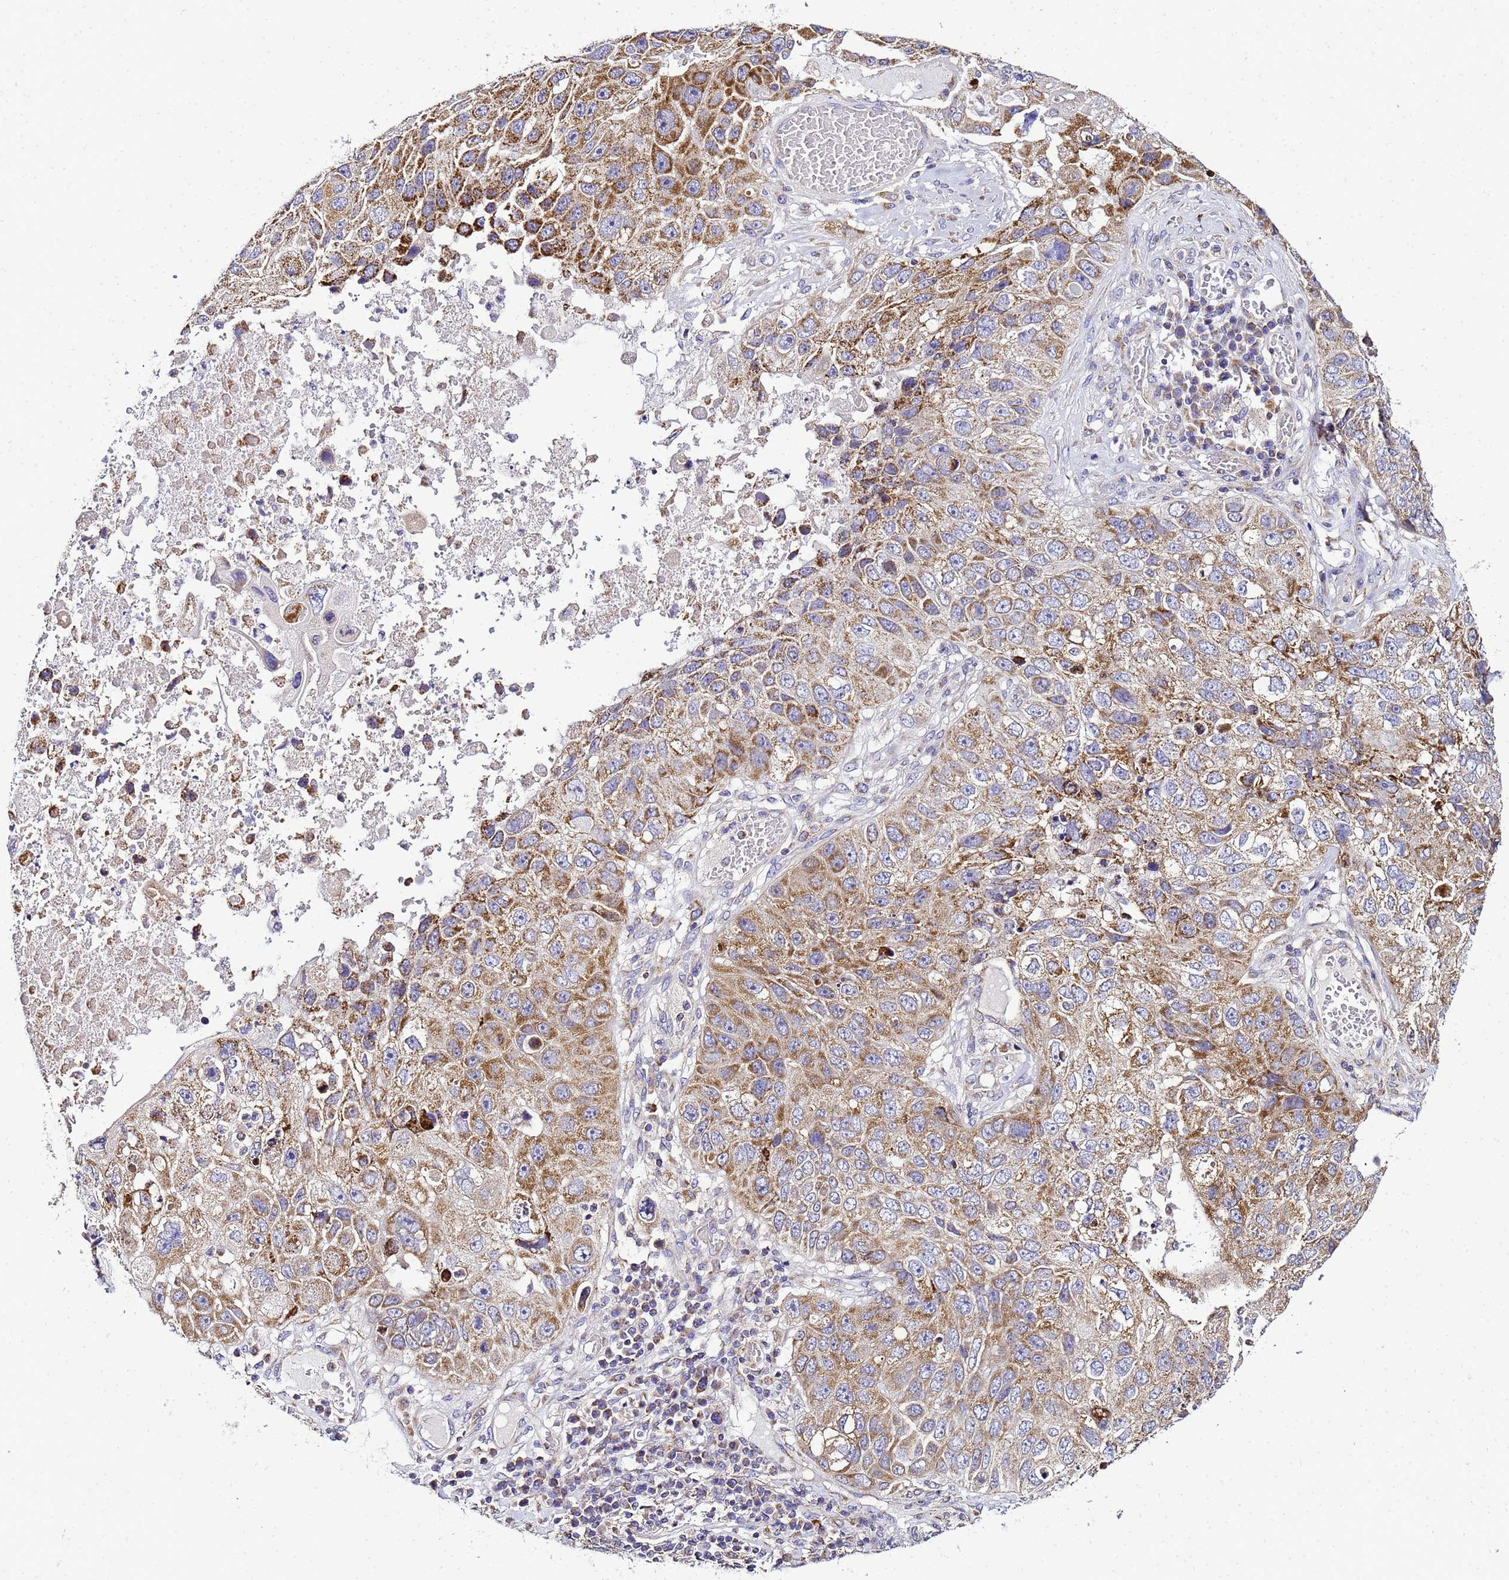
{"staining": {"intensity": "moderate", "quantity": ">75%", "location": "cytoplasmic/membranous"}, "tissue": "lung cancer", "cell_type": "Tumor cells", "image_type": "cancer", "snomed": [{"axis": "morphology", "description": "Squamous cell carcinoma, NOS"}, {"axis": "topography", "description": "Lung"}], "caption": "Moderate cytoplasmic/membranous positivity for a protein is identified in about >75% of tumor cells of lung squamous cell carcinoma using immunohistochemistry (IHC).", "gene": "HIGD2A", "patient": {"sex": "male", "age": 61}}